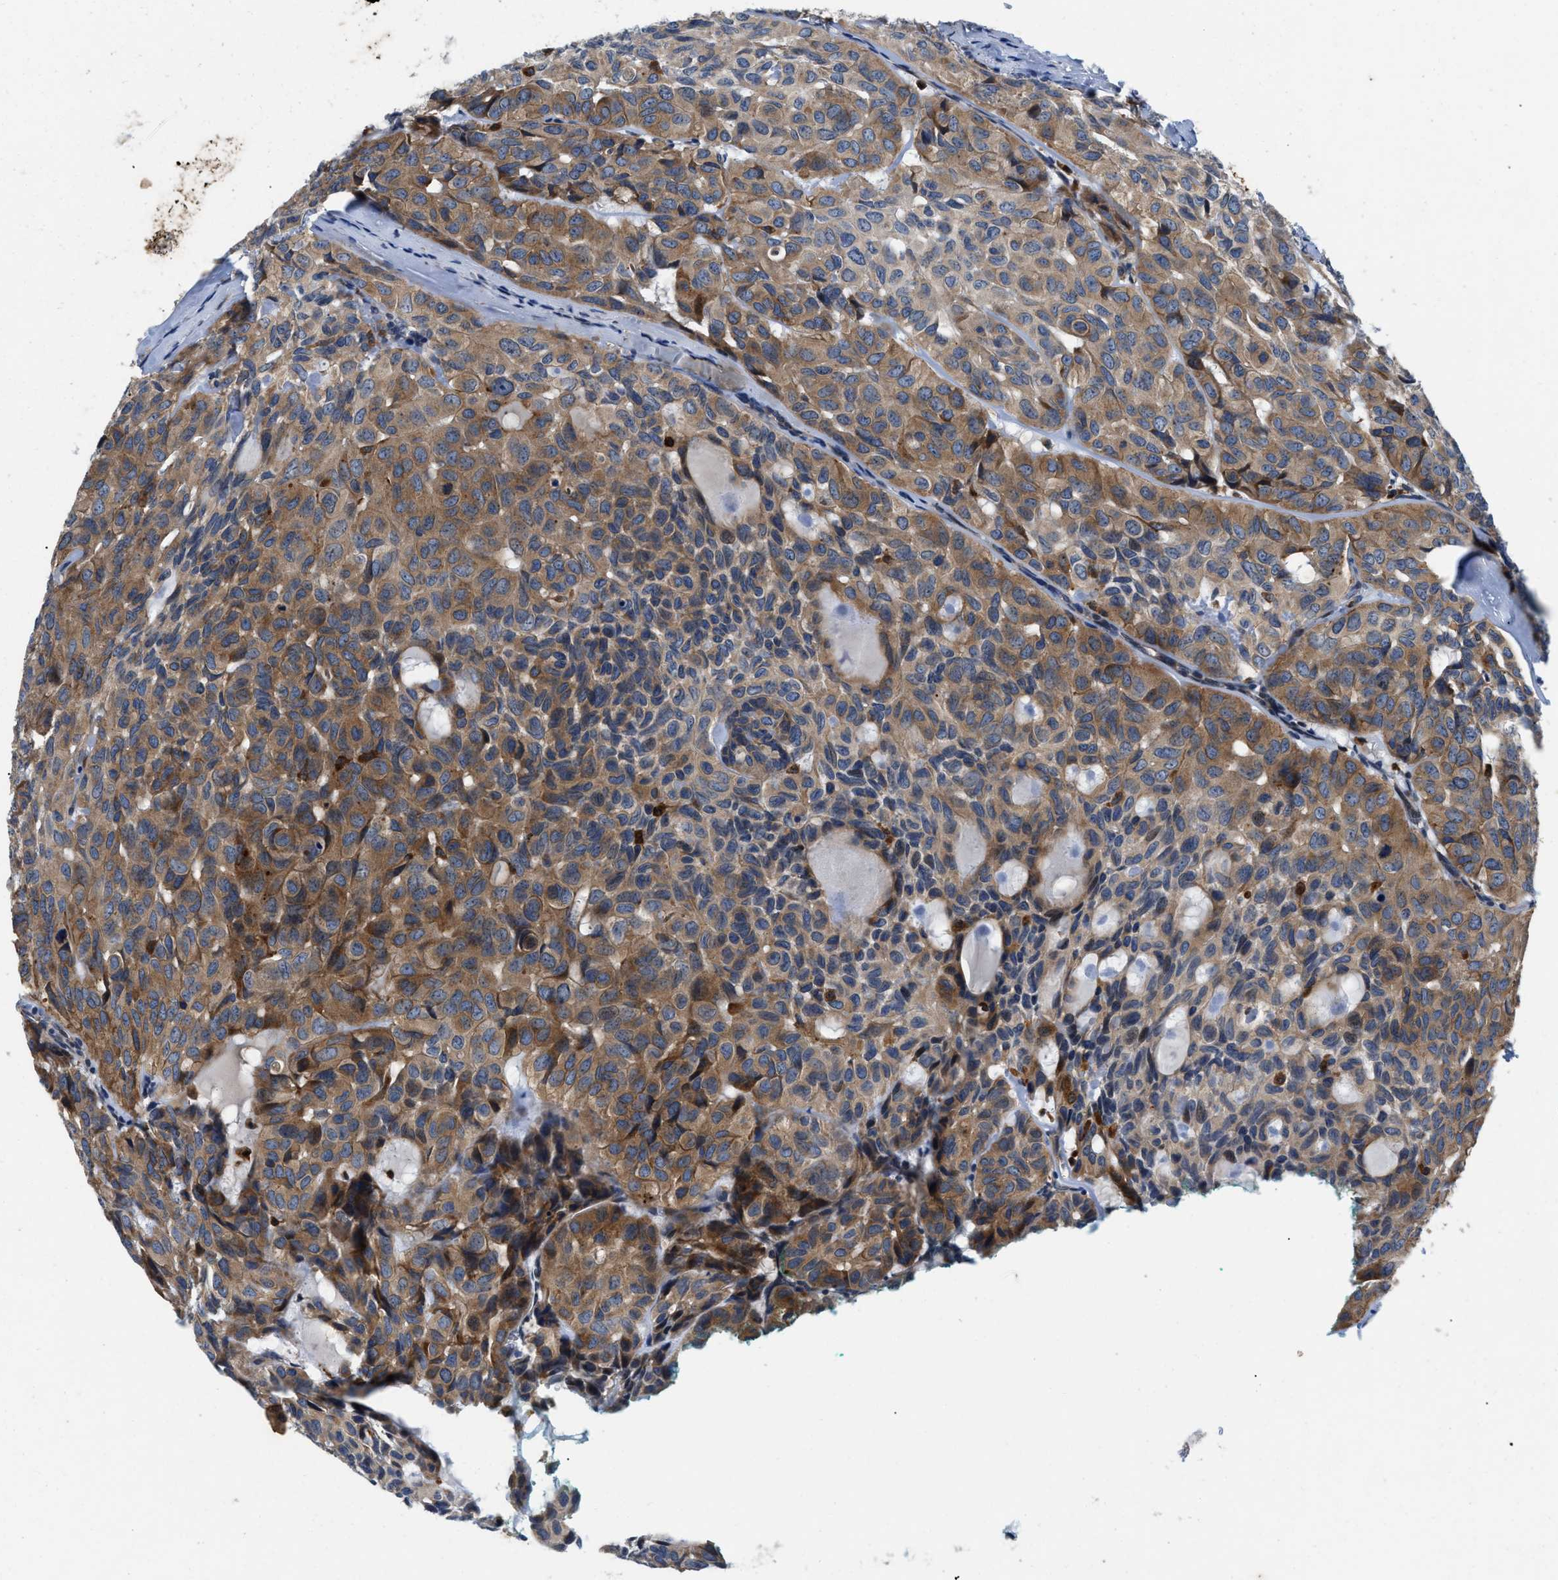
{"staining": {"intensity": "moderate", "quantity": ">75%", "location": "cytoplasmic/membranous"}, "tissue": "head and neck cancer", "cell_type": "Tumor cells", "image_type": "cancer", "snomed": [{"axis": "morphology", "description": "Adenocarcinoma, NOS"}, {"axis": "topography", "description": "Salivary gland, NOS"}, {"axis": "topography", "description": "Head-Neck"}], "caption": "Immunohistochemistry (IHC) image of adenocarcinoma (head and neck) stained for a protein (brown), which shows medium levels of moderate cytoplasmic/membranous positivity in approximately >75% of tumor cells.", "gene": "ENPP4", "patient": {"sex": "female", "age": 76}}